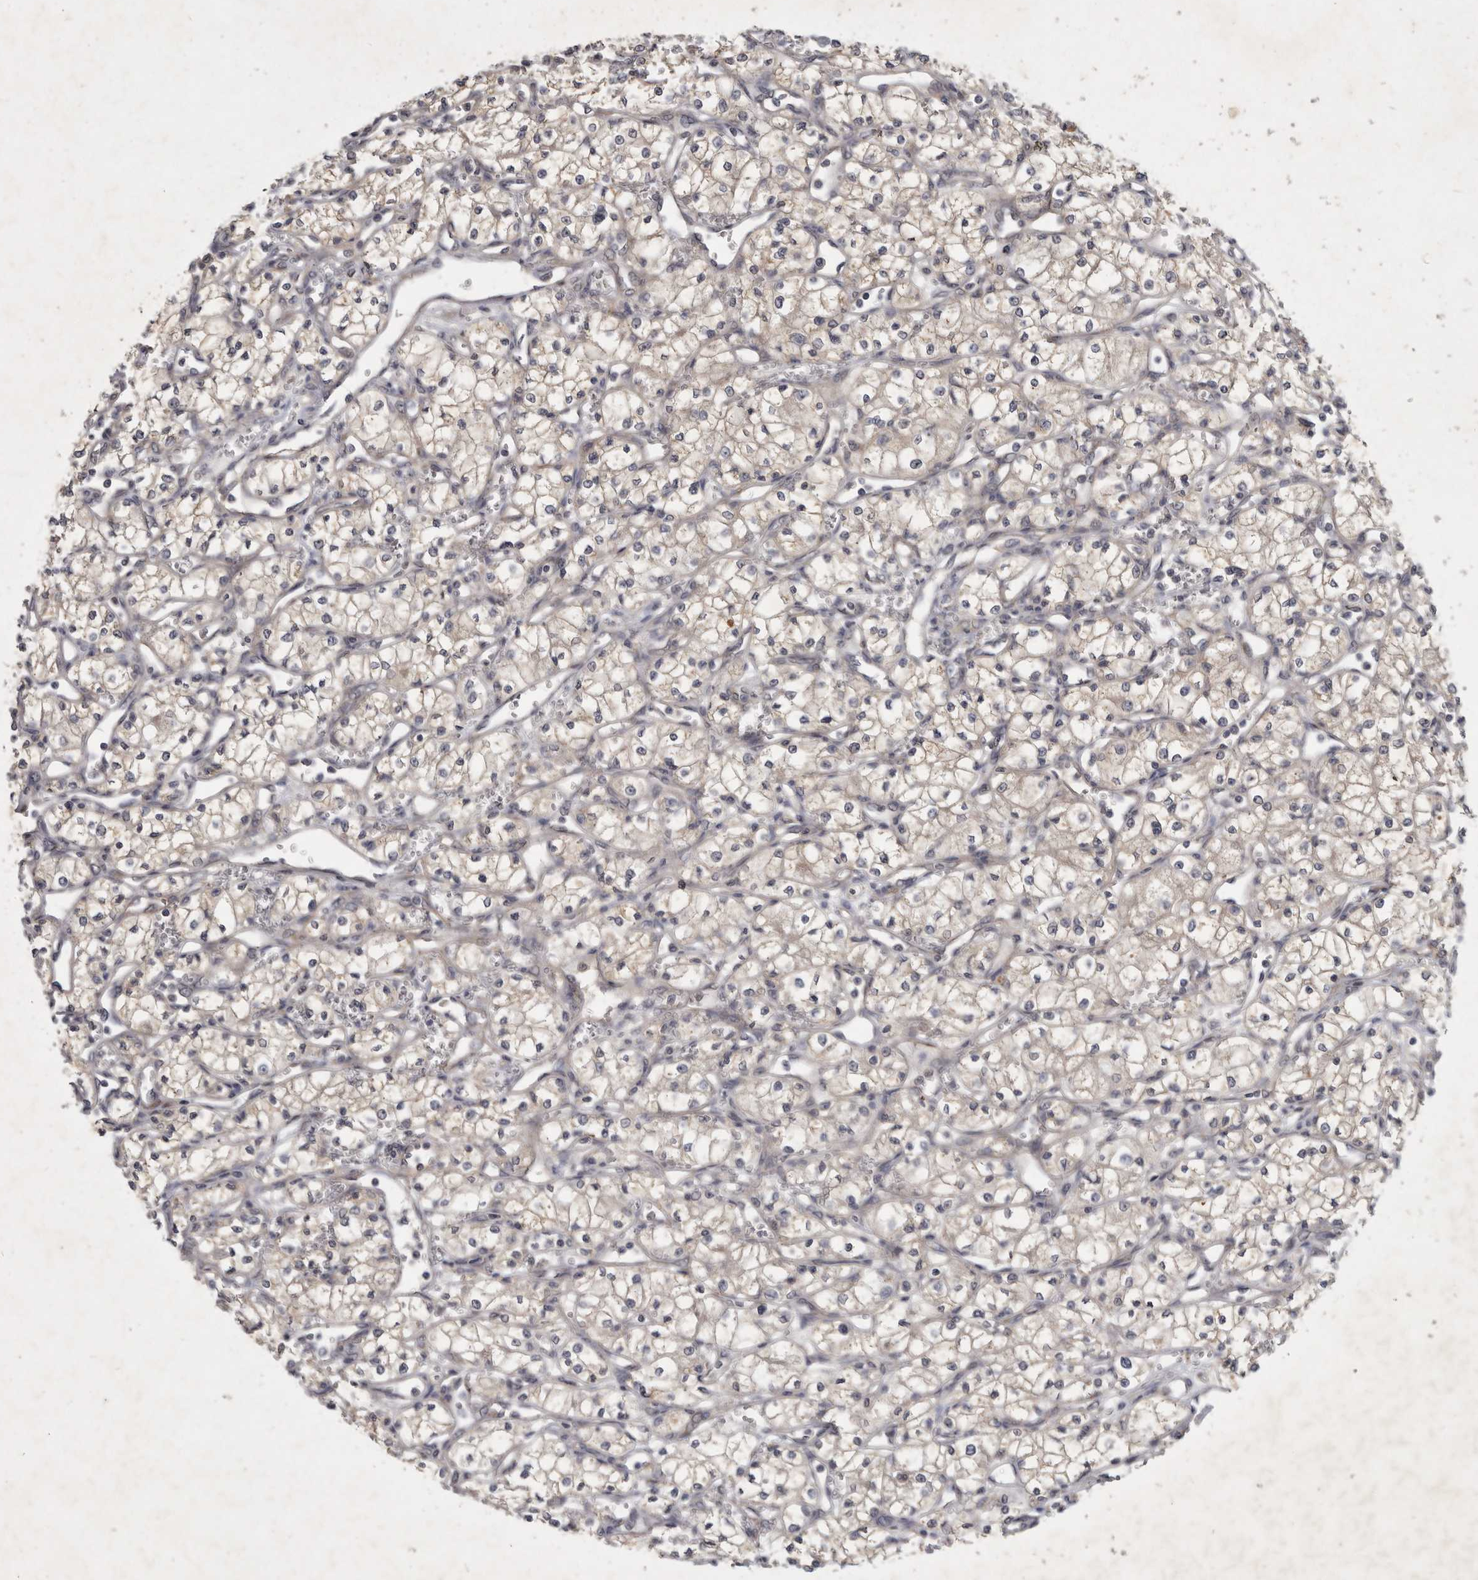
{"staining": {"intensity": "negative", "quantity": "none", "location": "none"}, "tissue": "renal cancer", "cell_type": "Tumor cells", "image_type": "cancer", "snomed": [{"axis": "morphology", "description": "Adenocarcinoma, NOS"}, {"axis": "topography", "description": "Kidney"}], "caption": "A histopathology image of adenocarcinoma (renal) stained for a protein displays no brown staining in tumor cells. Brightfield microscopy of immunohistochemistry stained with DAB (3,3'-diaminobenzidine) (brown) and hematoxylin (blue), captured at high magnification.", "gene": "SLC22A1", "patient": {"sex": "male", "age": 59}}